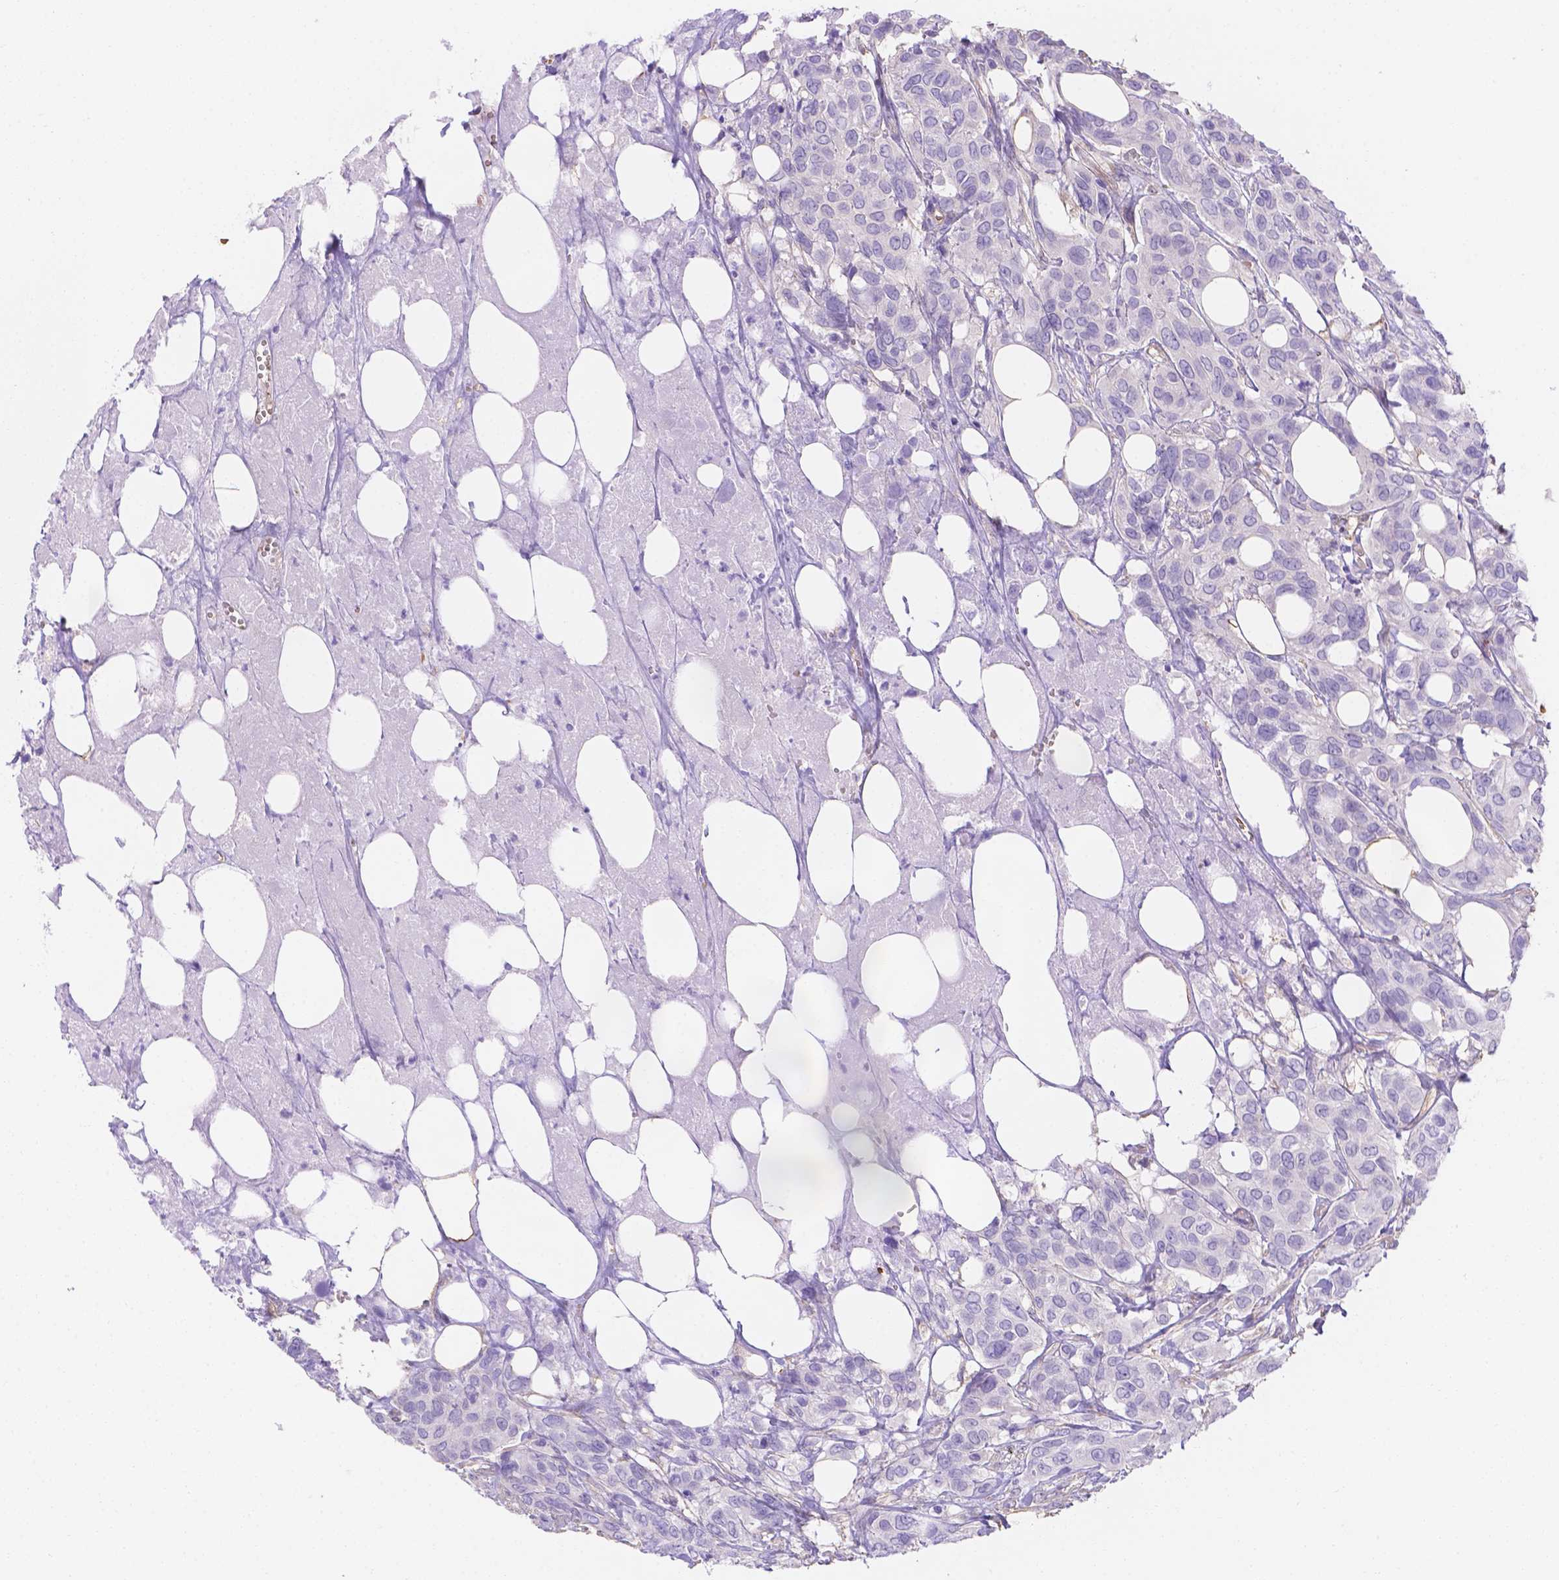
{"staining": {"intensity": "negative", "quantity": "none", "location": "none"}, "tissue": "urothelial cancer", "cell_type": "Tumor cells", "image_type": "cancer", "snomed": [{"axis": "morphology", "description": "Urothelial carcinoma, NOS"}, {"axis": "morphology", "description": "Urothelial carcinoma, High grade"}, {"axis": "topography", "description": "Urinary bladder"}], "caption": "Immunohistochemistry histopathology image of high-grade urothelial carcinoma stained for a protein (brown), which demonstrates no positivity in tumor cells.", "gene": "SLC40A1", "patient": {"sex": "male", "age": 63}}